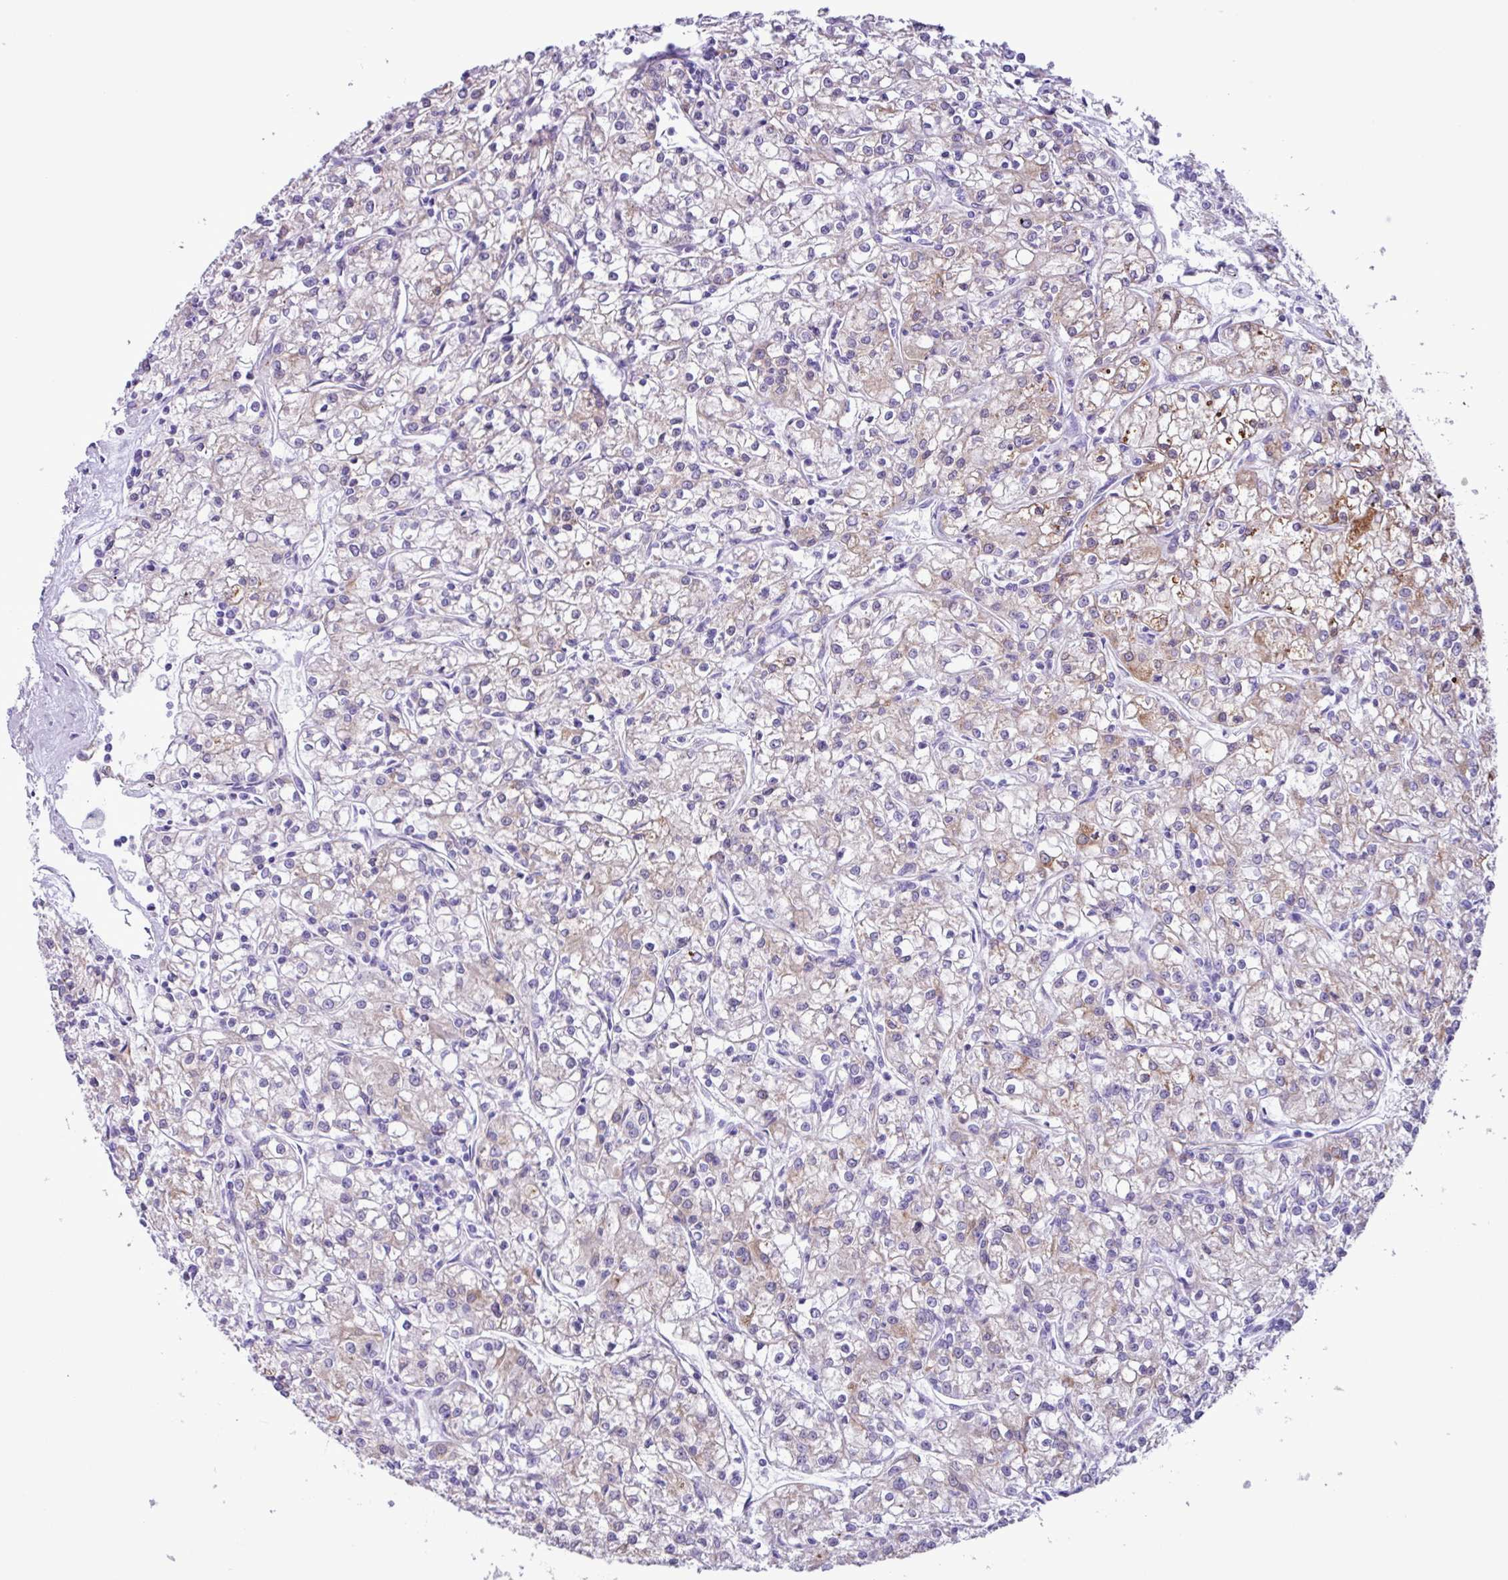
{"staining": {"intensity": "weak", "quantity": "<25%", "location": "cytoplasmic/membranous"}, "tissue": "renal cancer", "cell_type": "Tumor cells", "image_type": "cancer", "snomed": [{"axis": "morphology", "description": "Adenocarcinoma, NOS"}, {"axis": "topography", "description": "Kidney"}], "caption": "Immunohistochemistry (IHC) micrograph of human renal cancer (adenocarcinoma) stained for a protein (brown), which exhibits no positivity in tumor cells.", "gene": "SLC38A1", "patient": {"sex": "female", "age": 59}}